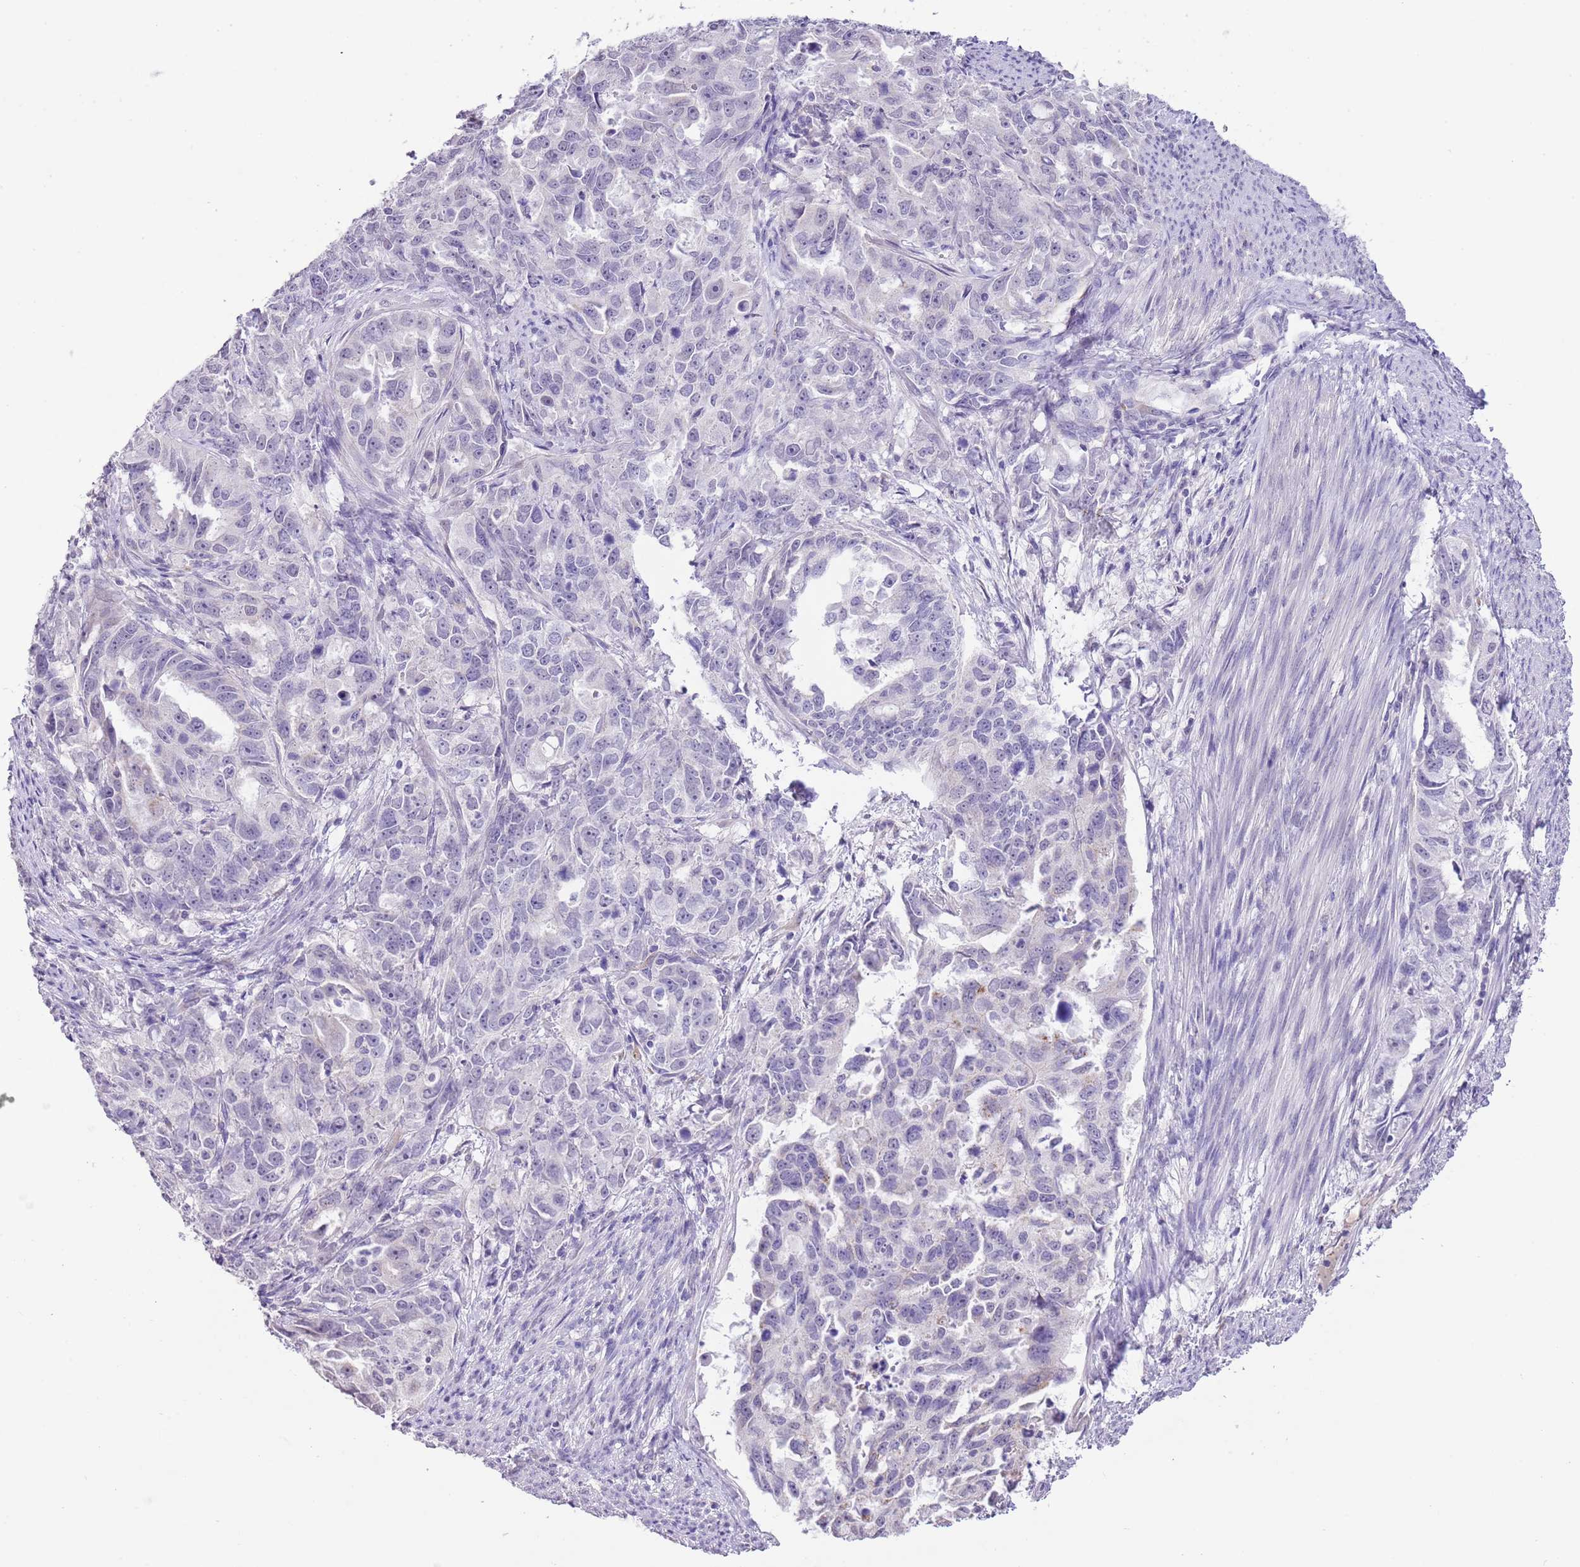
{"staining": {"intensity": "negative", "quantity": "none", "location": "none"}, "tissue": "endometrial cancer", "cell_type": "Tumor cells", "image_type": "cancer", "snomed": [{"axis": "morphology", "description": "Adenocarcinoma, NOS"}, {"axis": "topography", "description": "Endometrium"}], "caption": "A histopathology image of endometrial cancer stained for a protein exhibits no brown staining in tumor cells. (DAB (3,3'-diaminobenzidine) immunohistochemistry (IHC), high magnification).", "gene": "MIDN", "patient": {"sex": "female", "age": 65}}